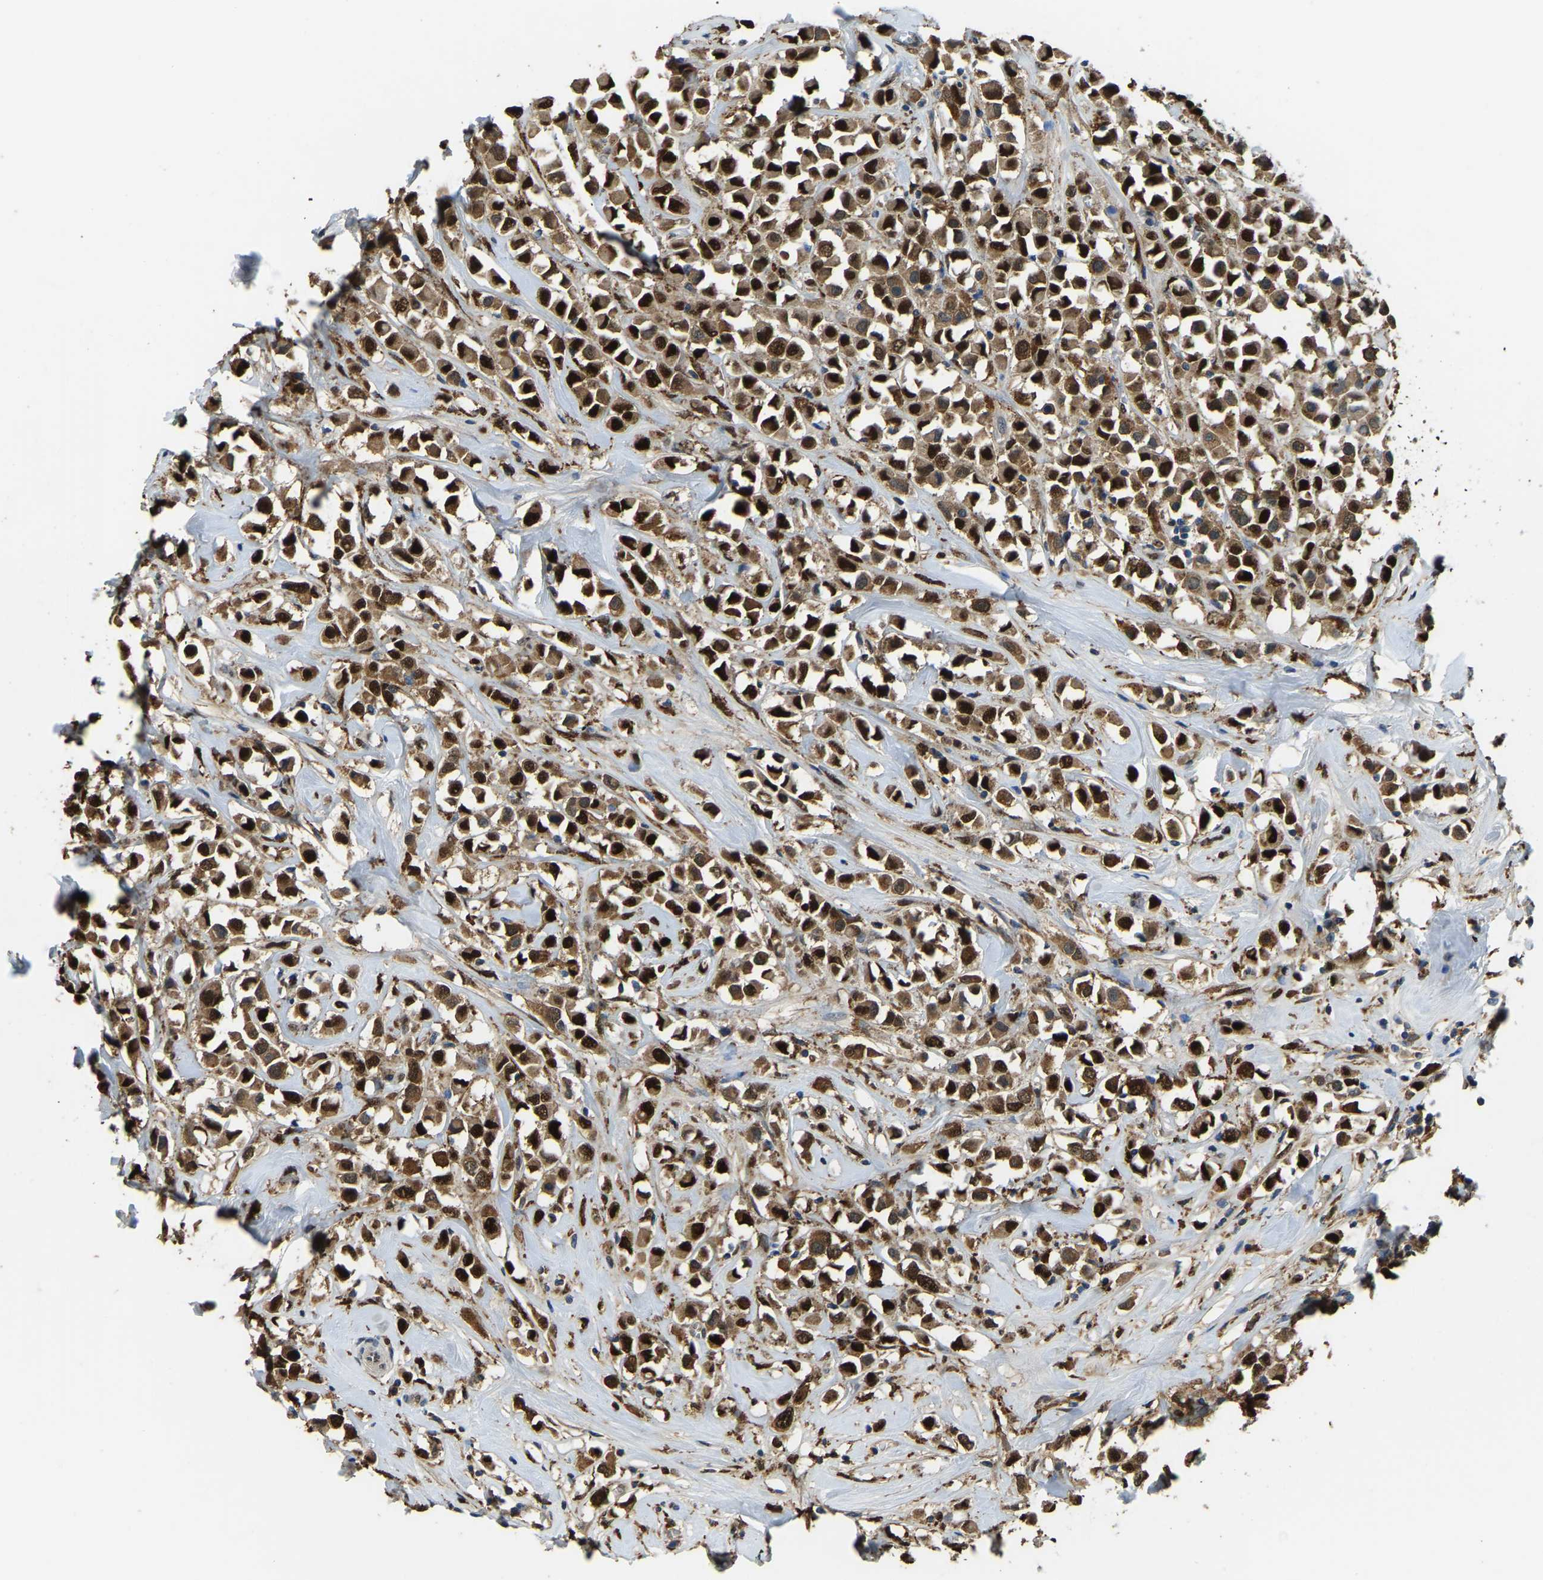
{"staining": {"intensity": "strong", "quantity": ">75%", "location": "cytoplasmic/membranous,nuclear"}, "tissue": "breast cancer", "cell_type": "Tumor cells", "image_type": "cancer", "snomed": [{"axis": "morphology", "description": "Duct carcinoma"}, {"axis": "topography", "description": "Breast"}], "caption": "Strong cytoplasmic/membranous and nuclear expression for a protein is present in approximately >75% of tumor cells of breast cancer using immunohistochemistry.", "gene": "NANS", "patient": {"sex": "female", "age": 61}}